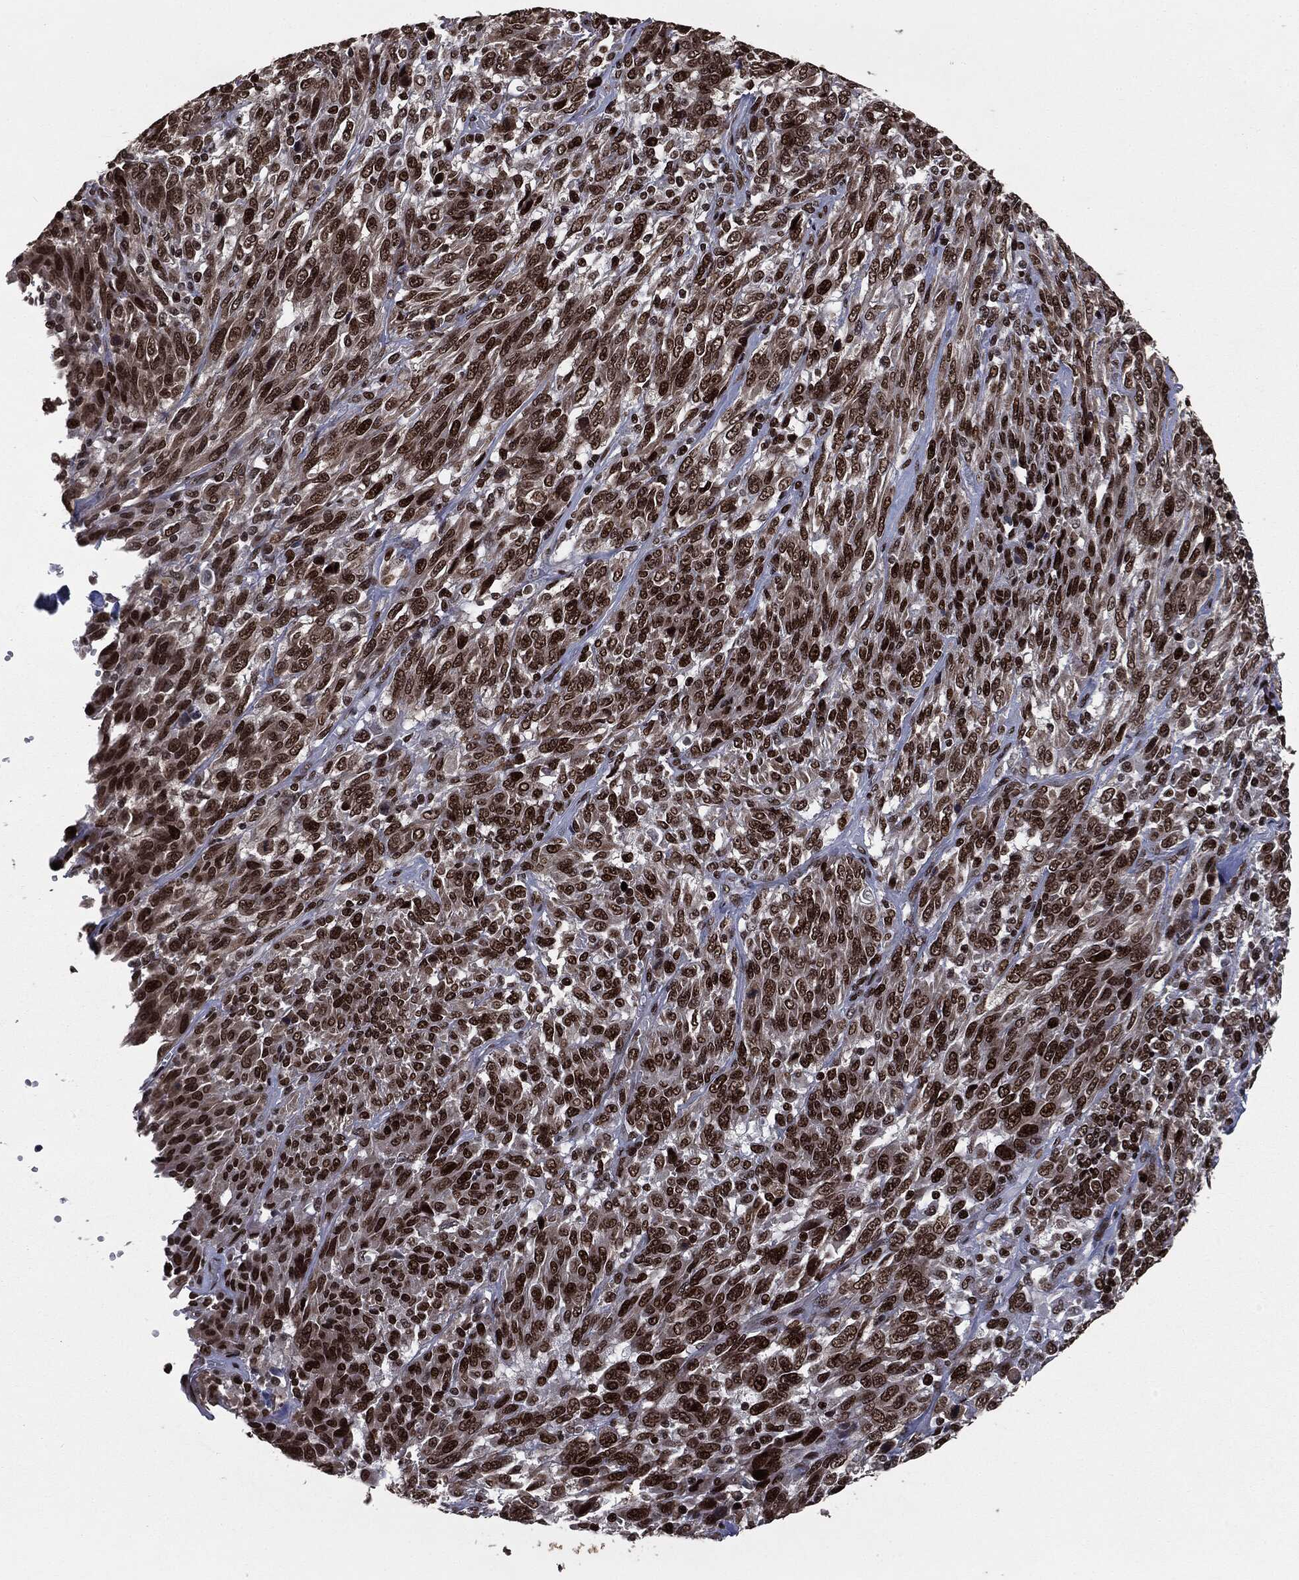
{"staining": {"intensity": "strong", "quantity": "25%-75%", "location": "nuclear"}, "tissue": "melanoma", "cell_type": "Tumor cells", "image_type": "cancer", "snomed": [{"axis": "morphology", "description": "Malignant melanoma, NOS"}, {"axis": "topography", "description": "Skin"}], "caption": "Immunohistochemical staining of human malignant melanoma shows high levels of strong nuclear staining in about 25%-75% of tumor cells. (DAB (3,3'-diaminobenzidine) = brown stain, brightfield microscopy at high magnification).", "gene": "DVL2", "patient": {"sex": "female", "age": 91}}